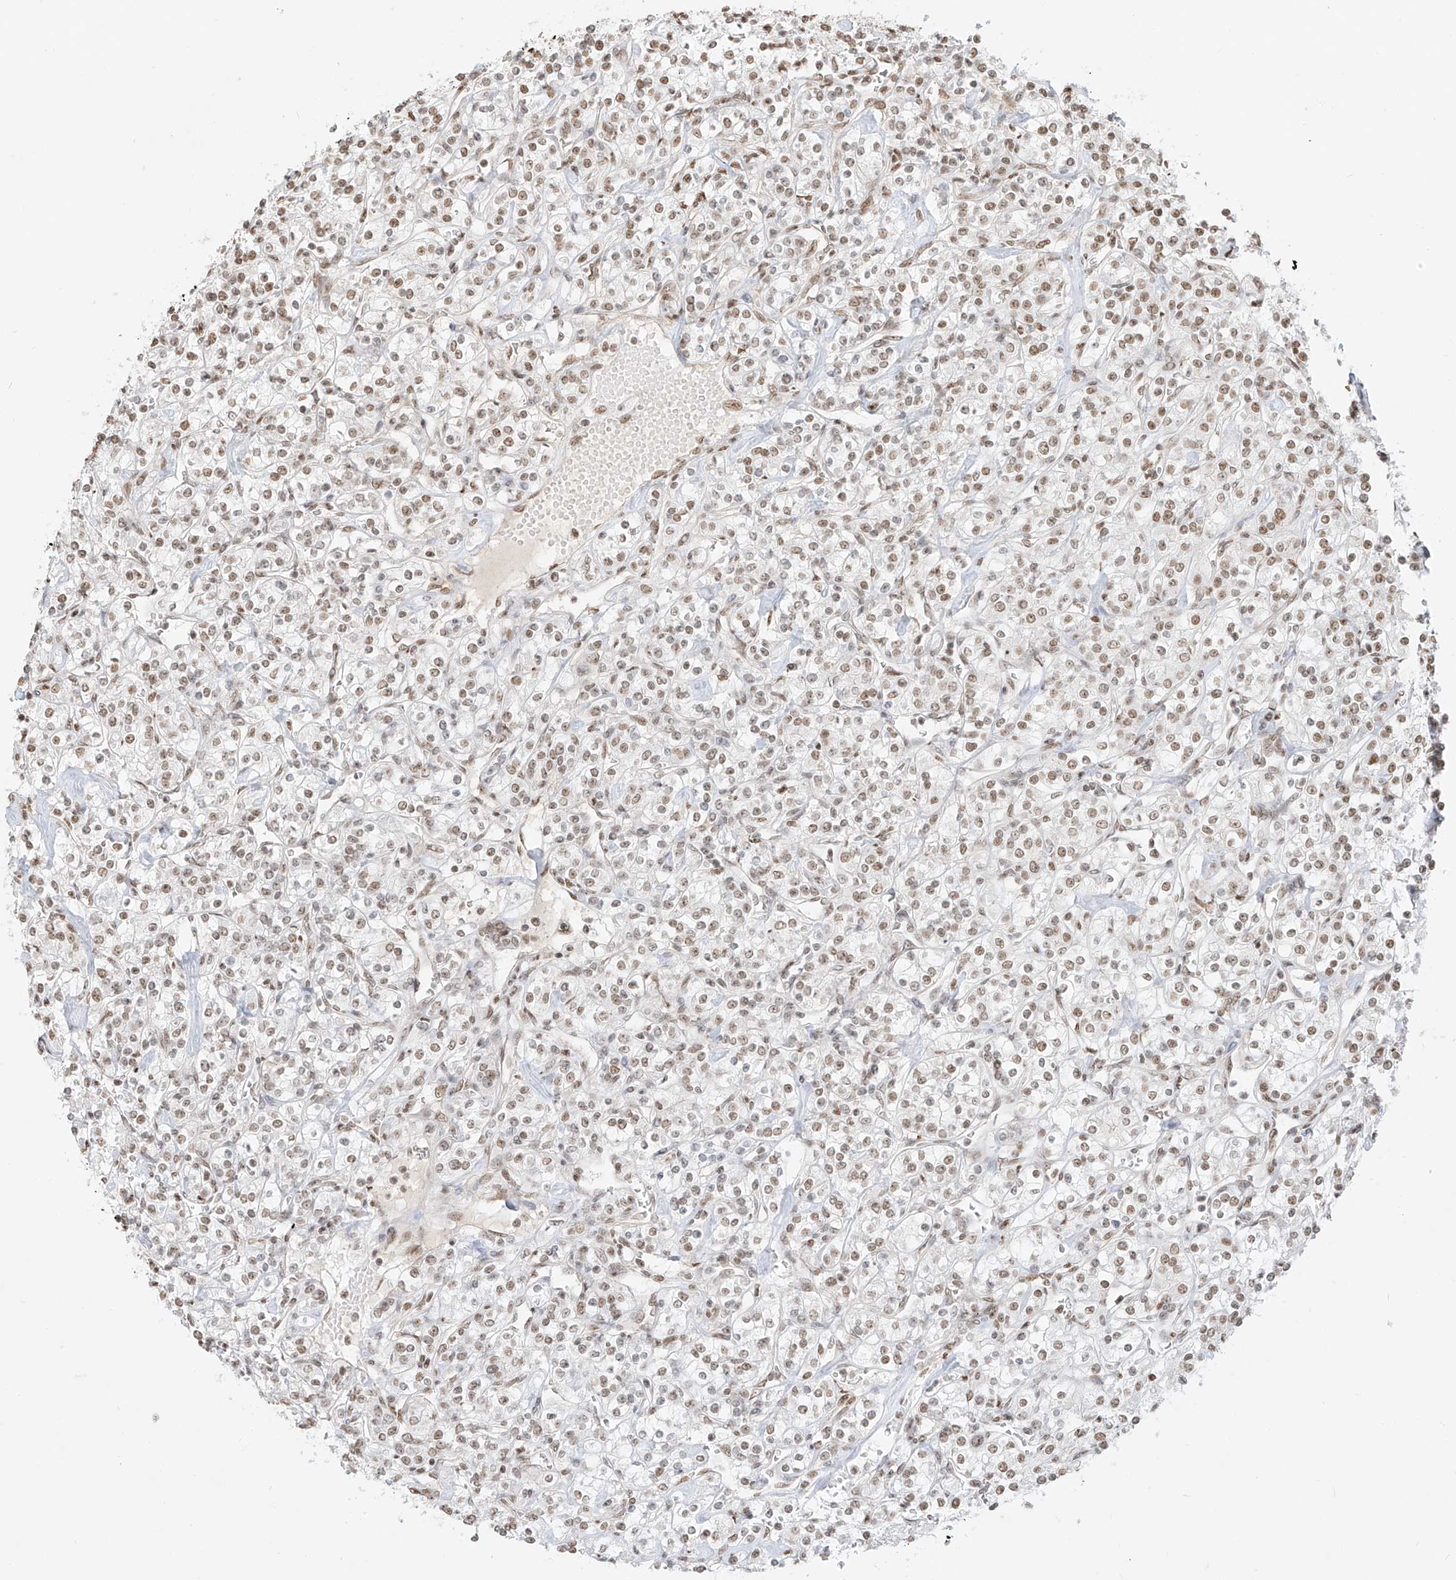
{"staining": {"intensity": "weak", "quantity": ">75%", "location": "nuclear"}, "tissue": "renal cancer", "cell_type": "Tumor cells", "image_type": "cancer", "snomed": [{"axis": "morphology", "description": "Adenocarcinoma, NOS"}, {"axis": "topography", "description": "Kidney"}], "caption": "Weak nuclear protein expression is present in approximately >75% of tumor cells in adenocarcinoma (renal).", "gene": "NHSL1", "patient": {"sex": "male", "age": 77}}